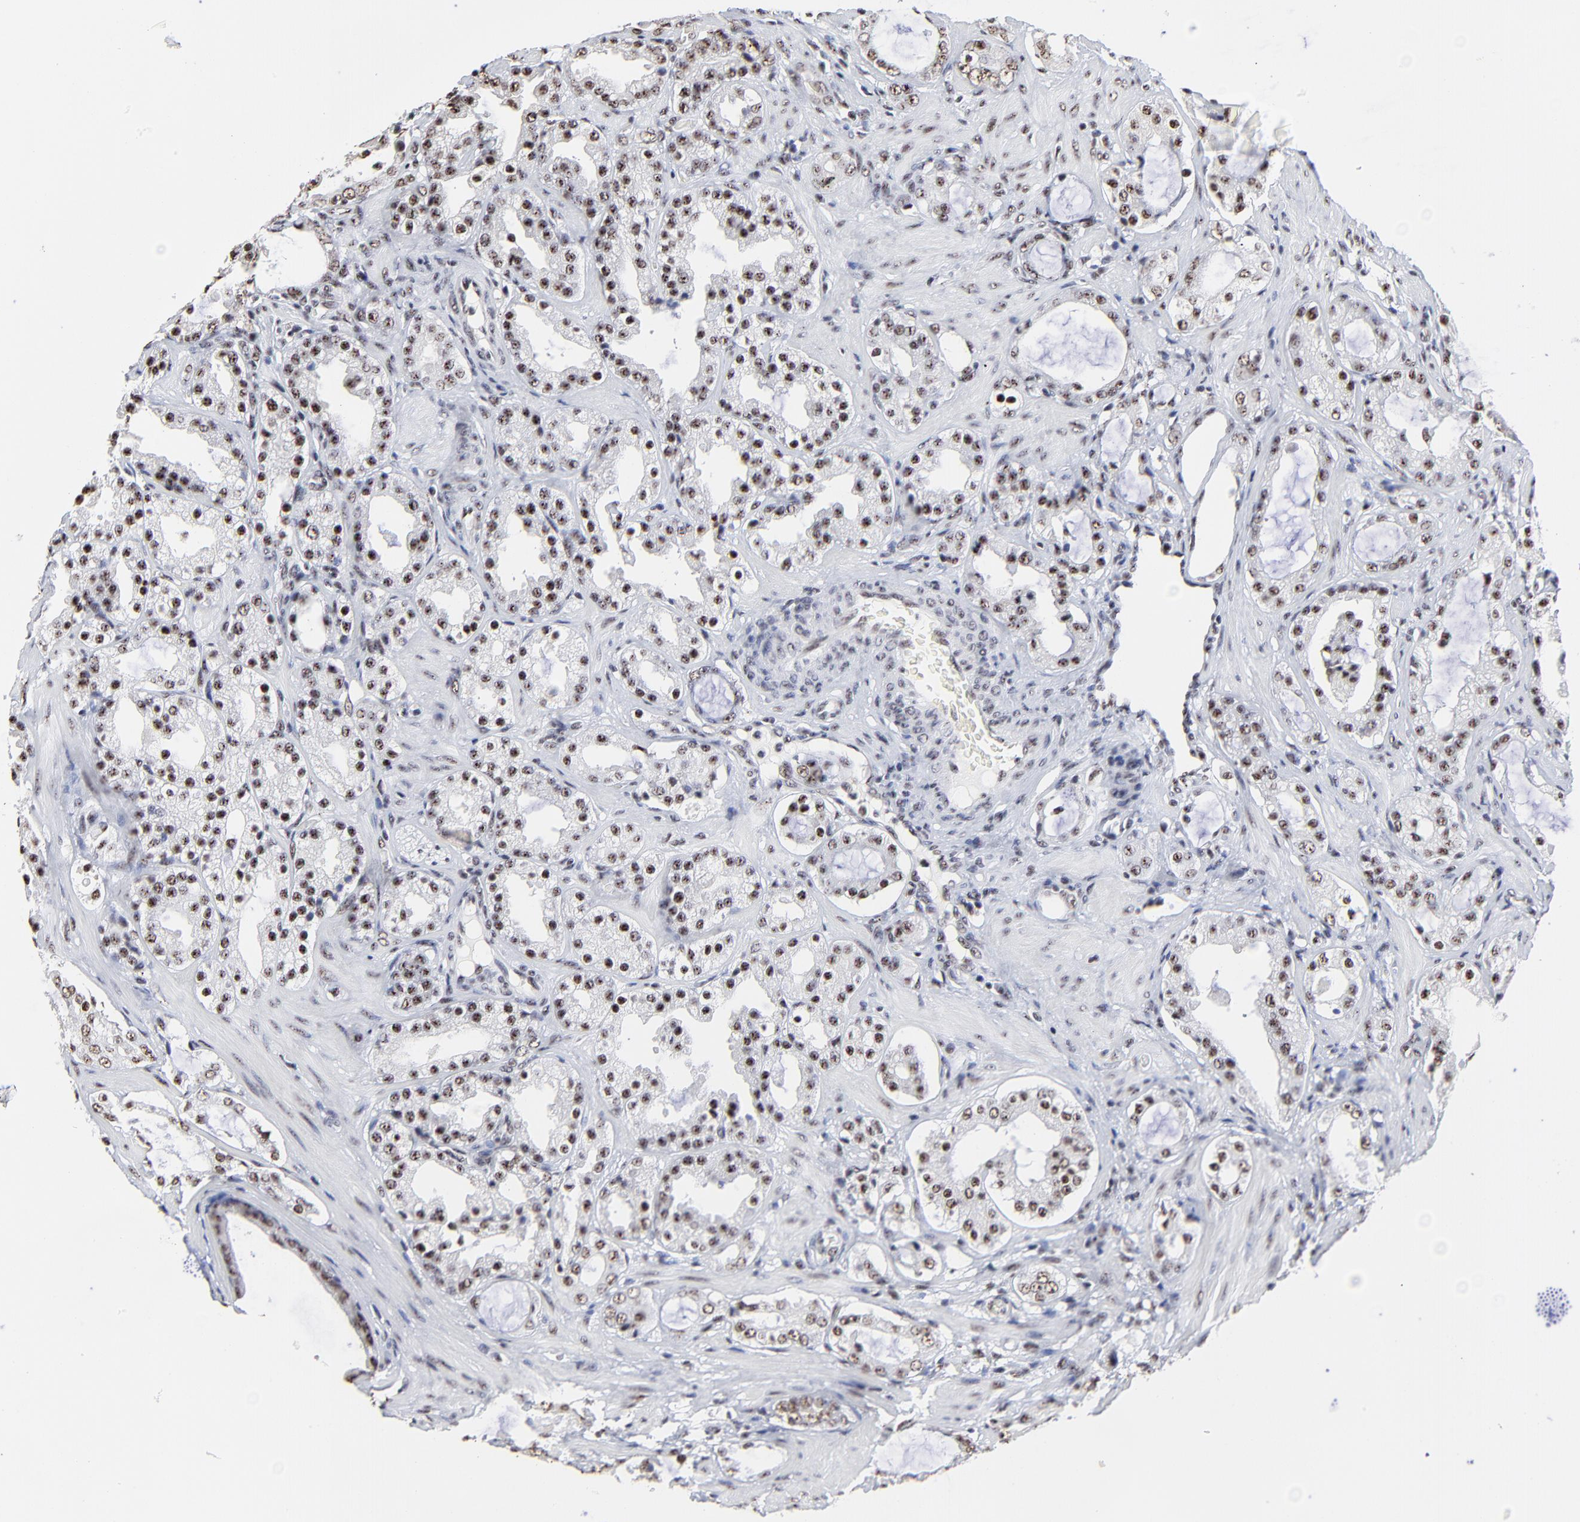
{"staining": {"intensity": "weak", "quantity": ">75%", "location": "nuclear"}, "tissue": "prostate cancer", "cell_type": "Tumor cells", "image_type": "cancer", "snomed": [{"axis": "morphology", "description": "Adenocarcinoma, Medium grade"}, {"axis": "topography", "description": "Prostate"}], "caption": "Protein expression analysis of human adenocarcinoma (medium-grade) (prostate) reveals weak nuclear positivity in approximately >75% of tumor cells.", "gene": "MBD4", "patient": {"sex": "male", "age": 73}}